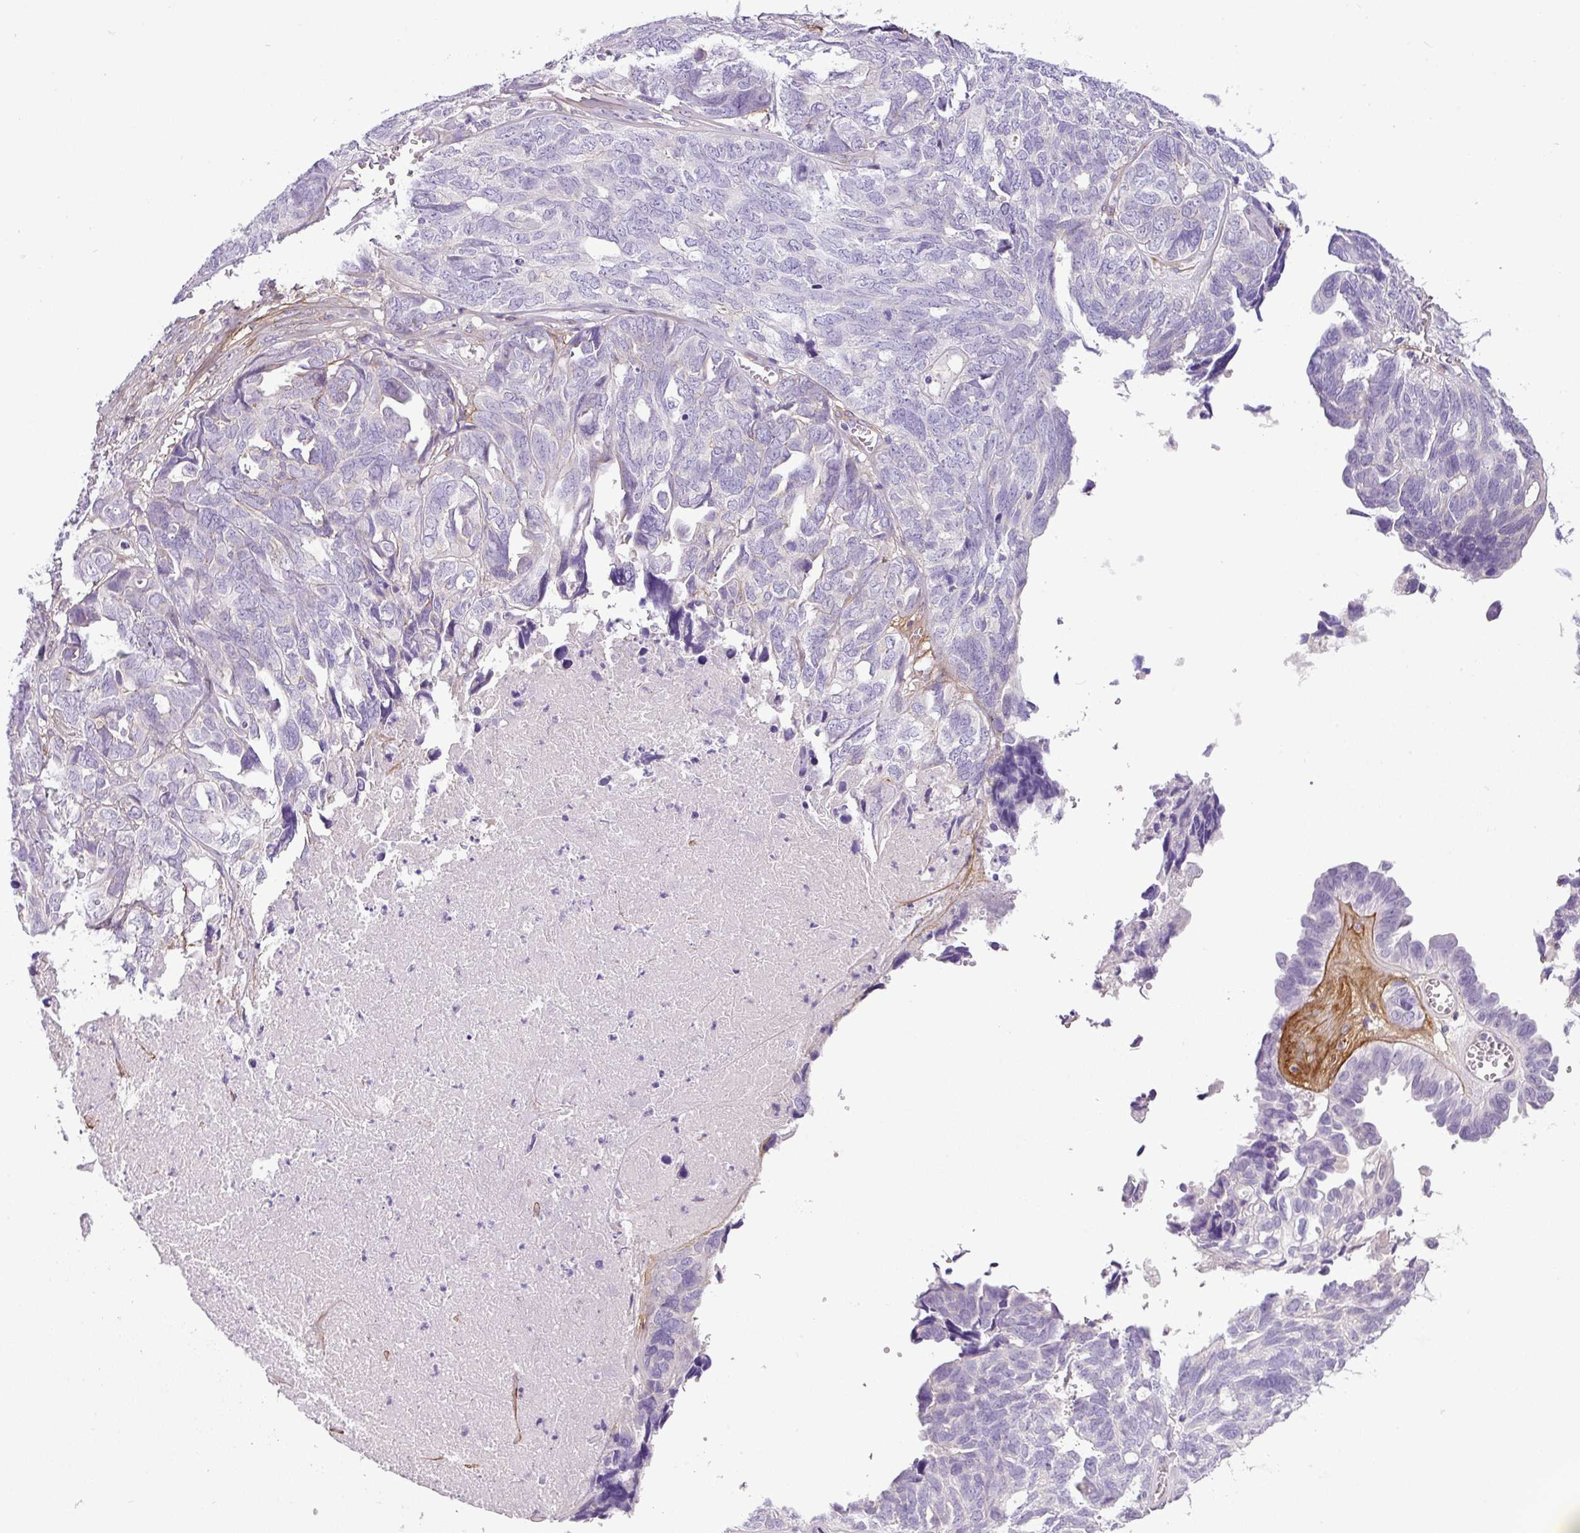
{"staining": {"intensity": "negative", "quantity": "none", "location": "none"}, "tissue": "ovarian cancer", "cell_type": "Tumor cells", "image_type": "cancer", "snomed": [{"axis": "morphology", "description": "Cystadenocarcinoma, serous, NOS"}, {"axis": "topography", "description": "Ovary"}], "caption": "This is an immunohistochemistry micrograph of ovarian serous cystadenocarcinoma. There is no positivity in tumor cells.", "gene": "PARD6G", "patient": {"sex": "female", "age": 79}}